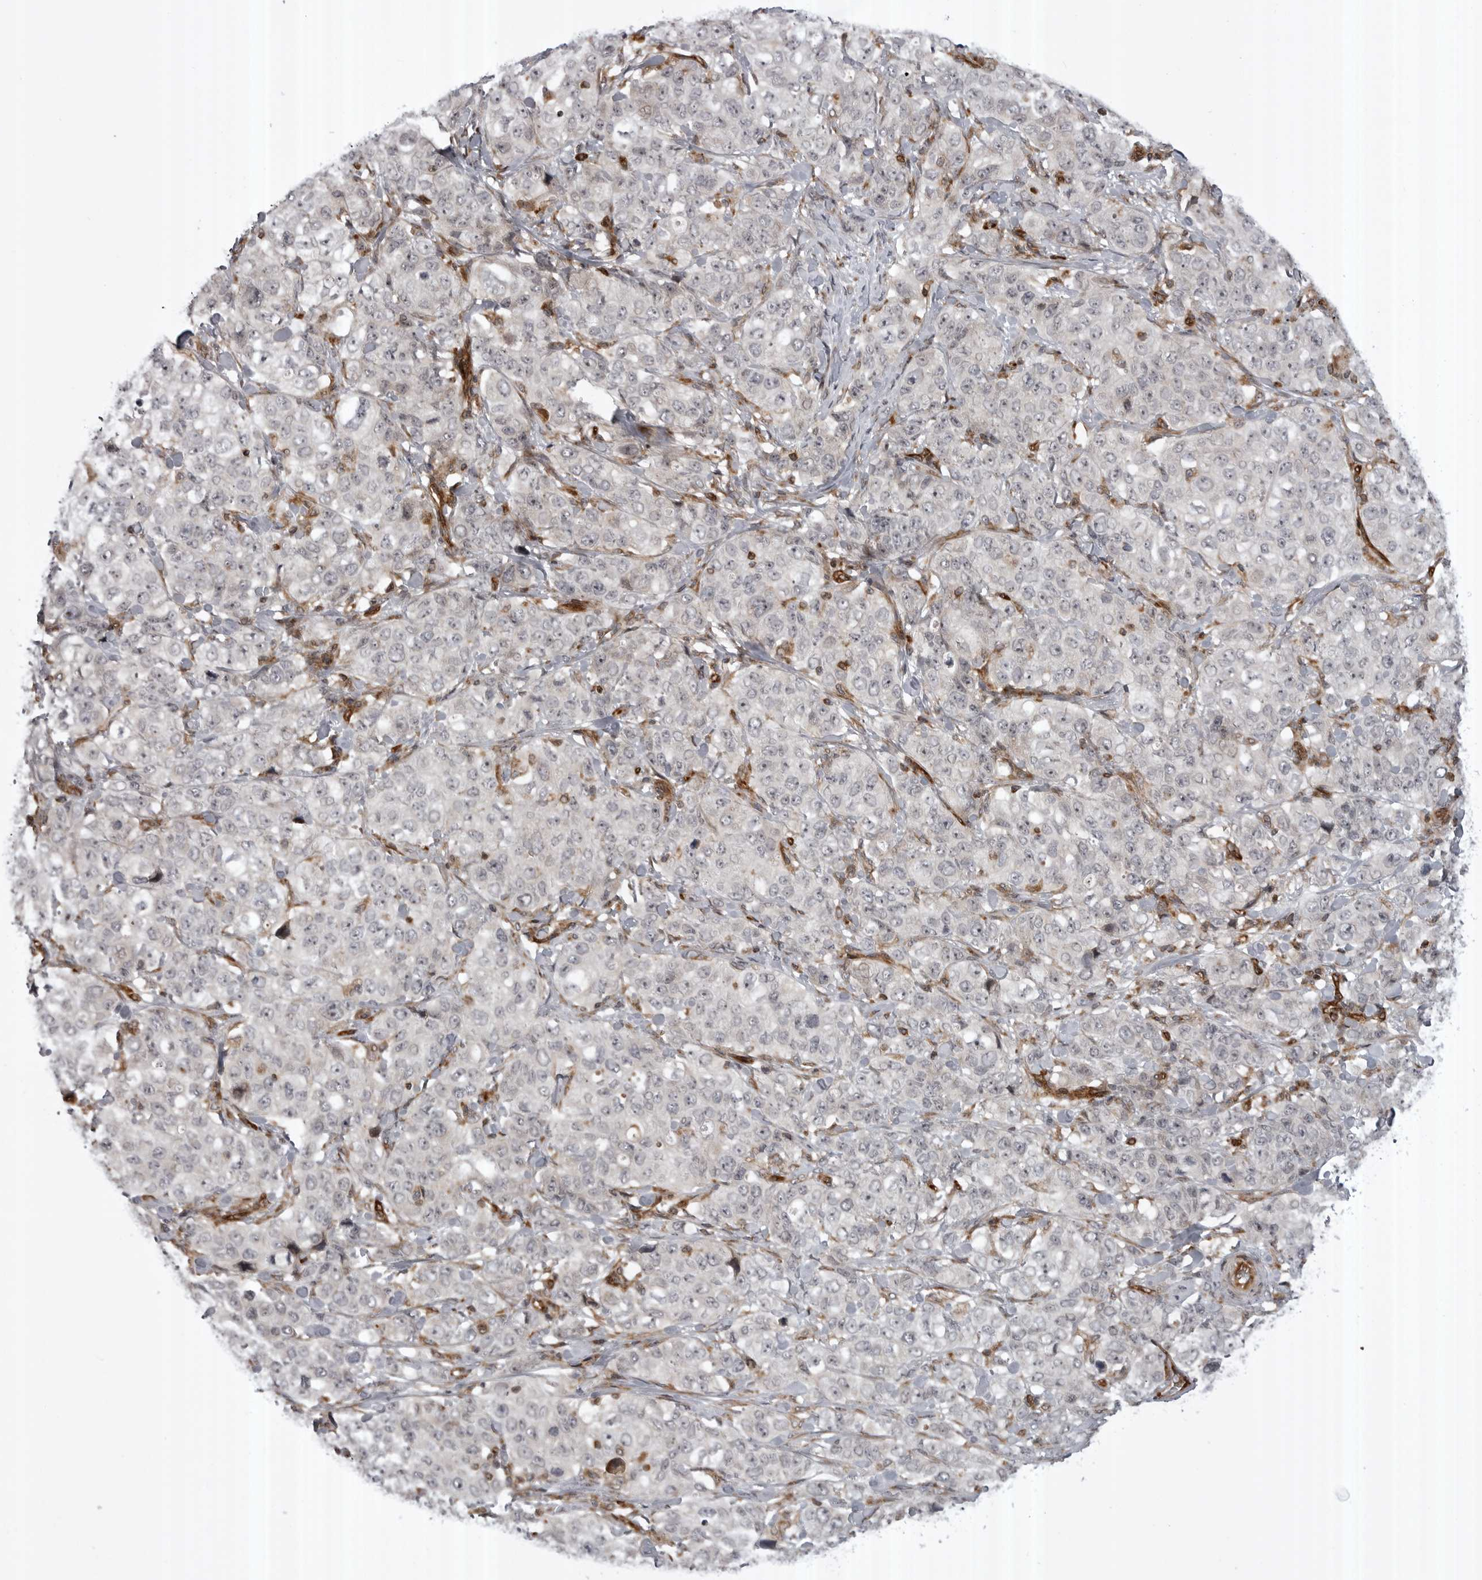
{"staining": {"intensity": "negative", "quantity": "none", "location": "none"}, "tissue": "stomach cancer", "cell_type": "Tumor cells", "image_type": "cancer", "snomed": [{"axis": "morphology", "description": "Adenocarcinoma, NOS"}, {"axis": "topography", "description": "Stomach"}], "caption": "DAB (3,3'-diaminobenzidine) immunohistochemical staining of human stomach adenocarcinoma reveals no significant positivity in tumor cells.", "gene": "ABL1", "patient": {"sex": "male", "age": 48}}